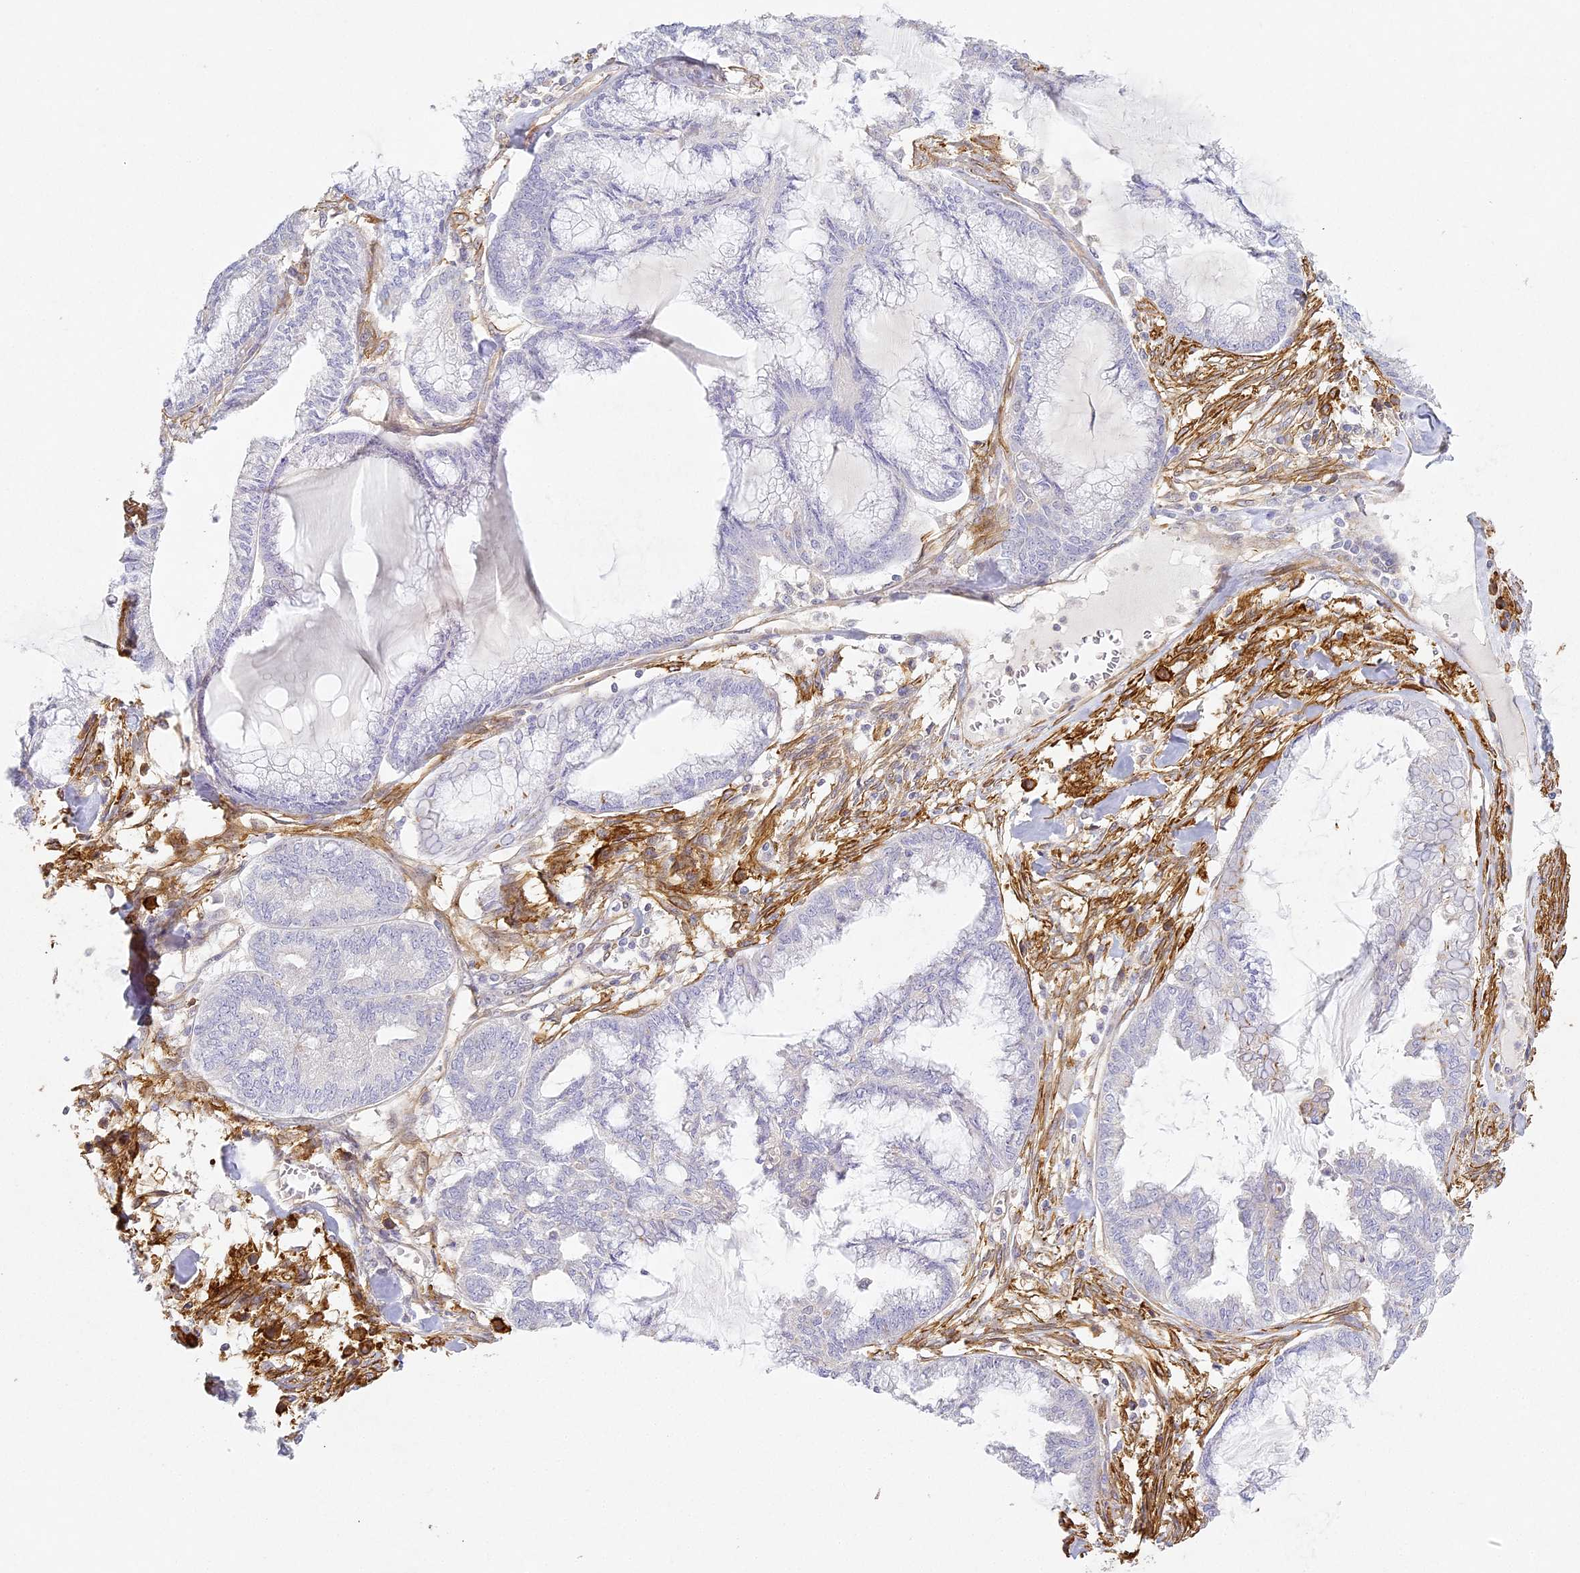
{"staining": {"intensity": "negative", "quantity": "none", "location": "none"}, "tissue": "endometrial cancer", "cell_type": "Tumor cells", "image_type": "cancer", "snomed": [{"axis": "morphology", "description": "Adenocarcinoma, NOS"}, {"axis": "topography", "description": "Endometrium"}], "caption": "High magnification brightfield microscopy of adenocarcinoma (endometrial) stained with DAB (brown) and counterstained with hematoxylin (blue): tumor cells show no significant expression.", "gene": "MED28", "patient": {"sex": "female", "age": 86}}